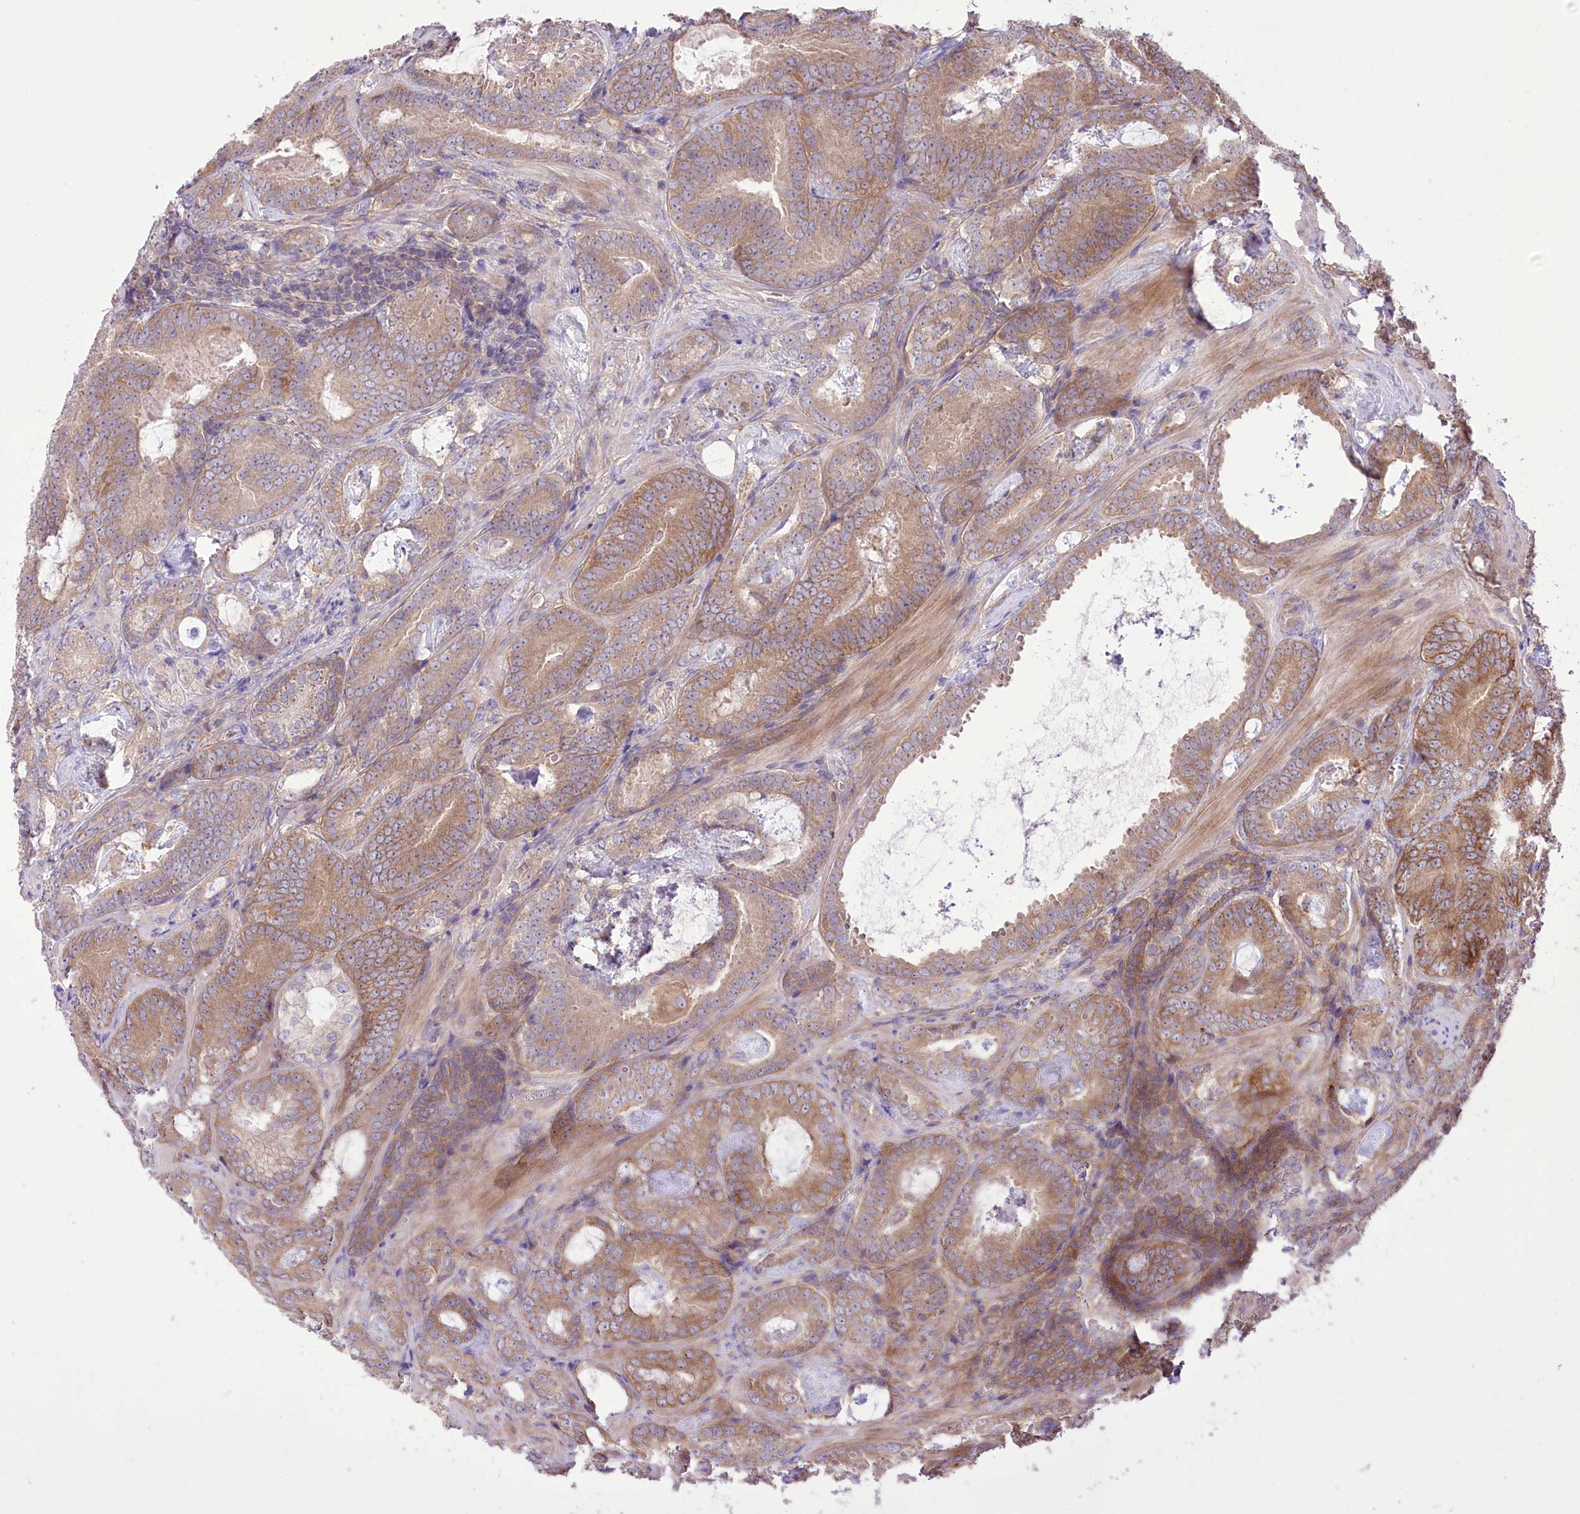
{"staining": {"intensity": "moderate", "quantity": ">75%", "location": "cytoplasmic/membranous"}, "tissue": "prostate cancer", "cell_type": "Tumor cells", "image_type": "cancer", "snomed": [{"axis": "morphology", "description": "Adenocarcinoma, Low grade"}, {"axis": "topography", "description": "Prostate"}], "caption": "High-magnification brightfield microscopy of prostate cancer (low-grade adenocarcinoma) stained with DAB (brown) and counterstained with hematoxylin (blue). tumor cells exhibit moderate cytoplasmic/membranous positivity is identified in about>75% of cells.", "gene": "XYLB", "patient": {"sex": "male", "age": 60}}